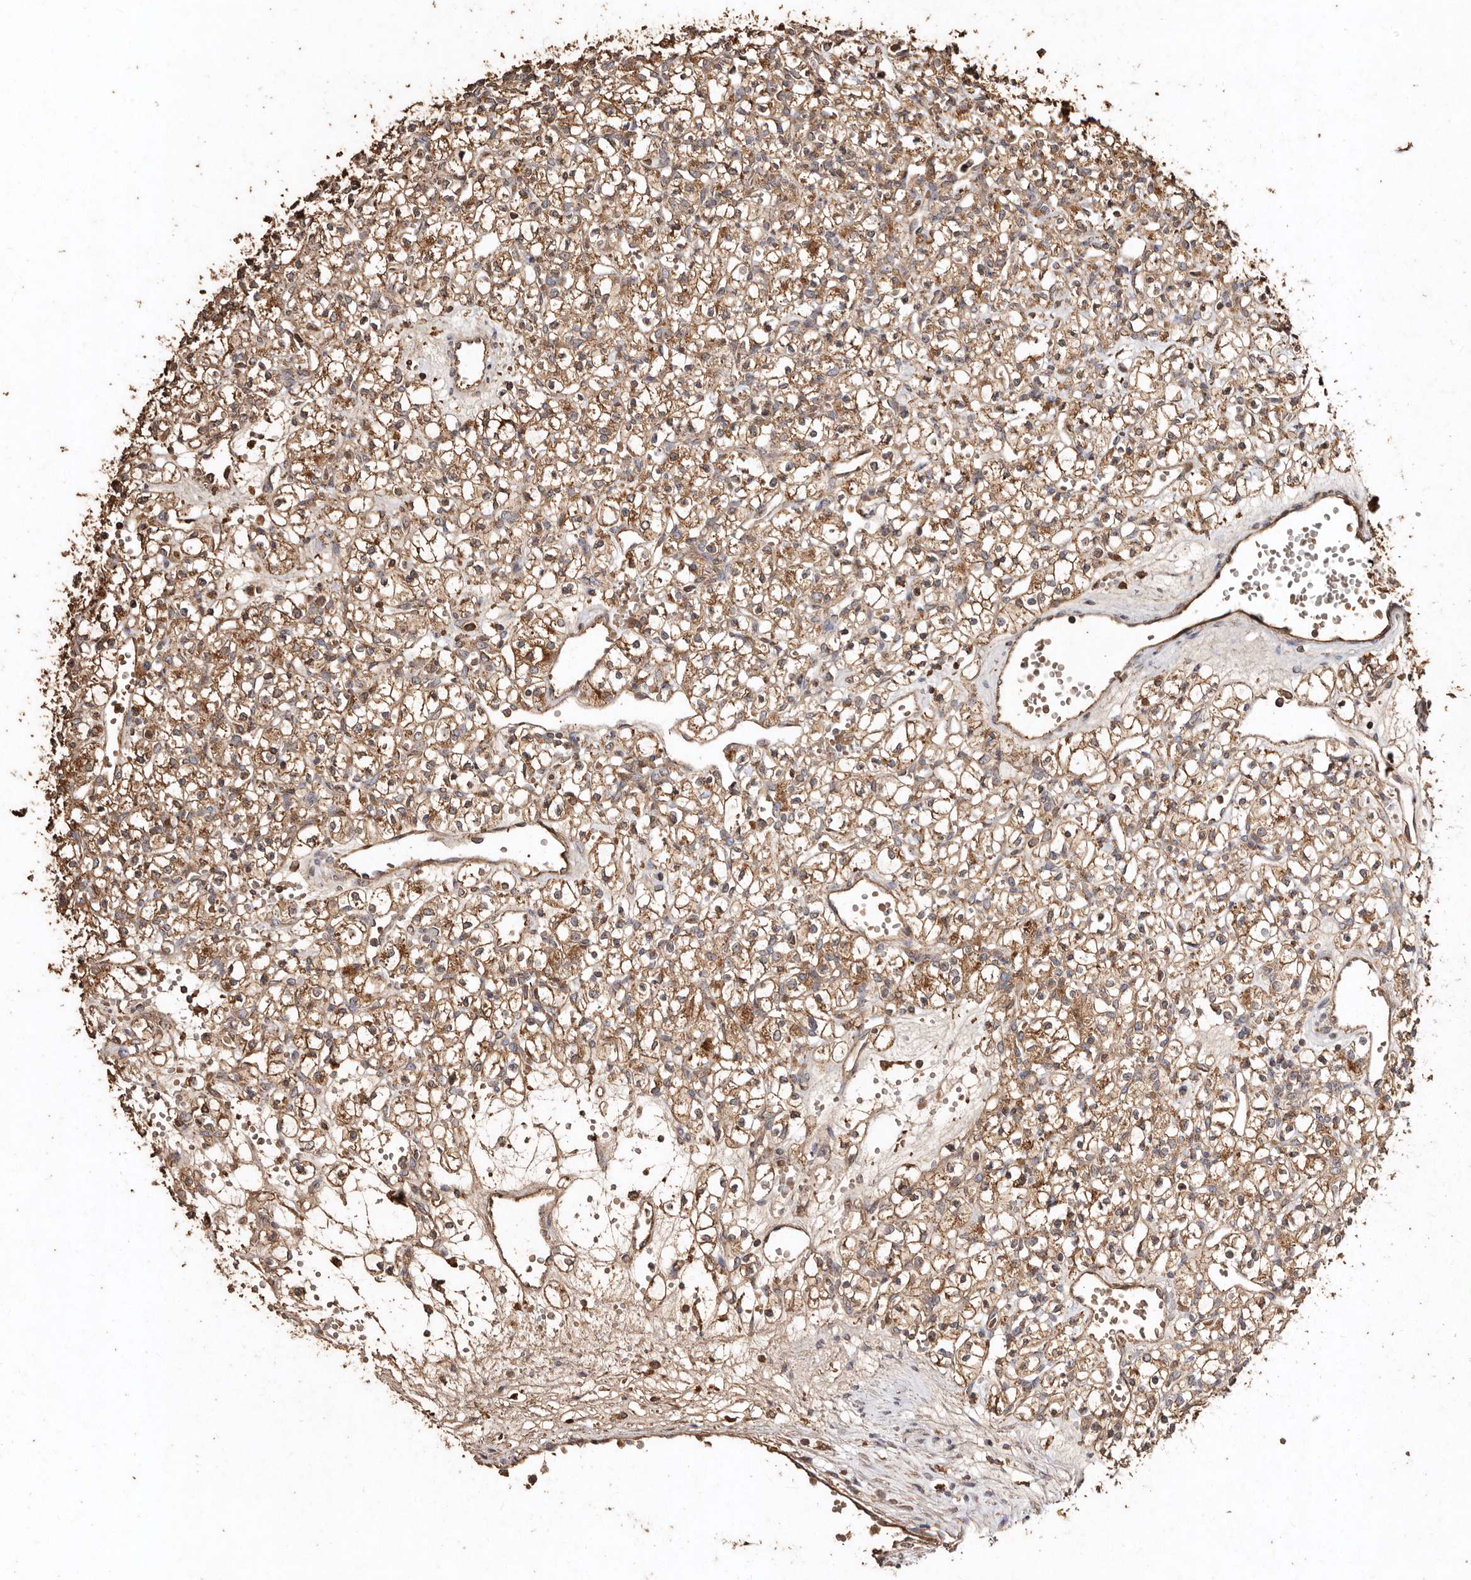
{"staining": {"intensity": "moderate", "quantity": ">75%", "location": "cytoplasmic/membranous"}, "tissue": "renal cancer", "cell_type": "Tumor cells", "image_type": "cancer", "snomed": [{"axis": "morphology", "description": "Adenocarcinoma, NOS"}, {"axis": "topography", "description": "Kidney"}], "caption": "Immunohistochemistry of human renal cancer (adenocarcinoma) exhibits medium levels of moderate cytoplasmic/membranous expression in approximately >75% of tumor cells.", "gene": "FARS2", "patient": {"sex": "female", "age": 59}}